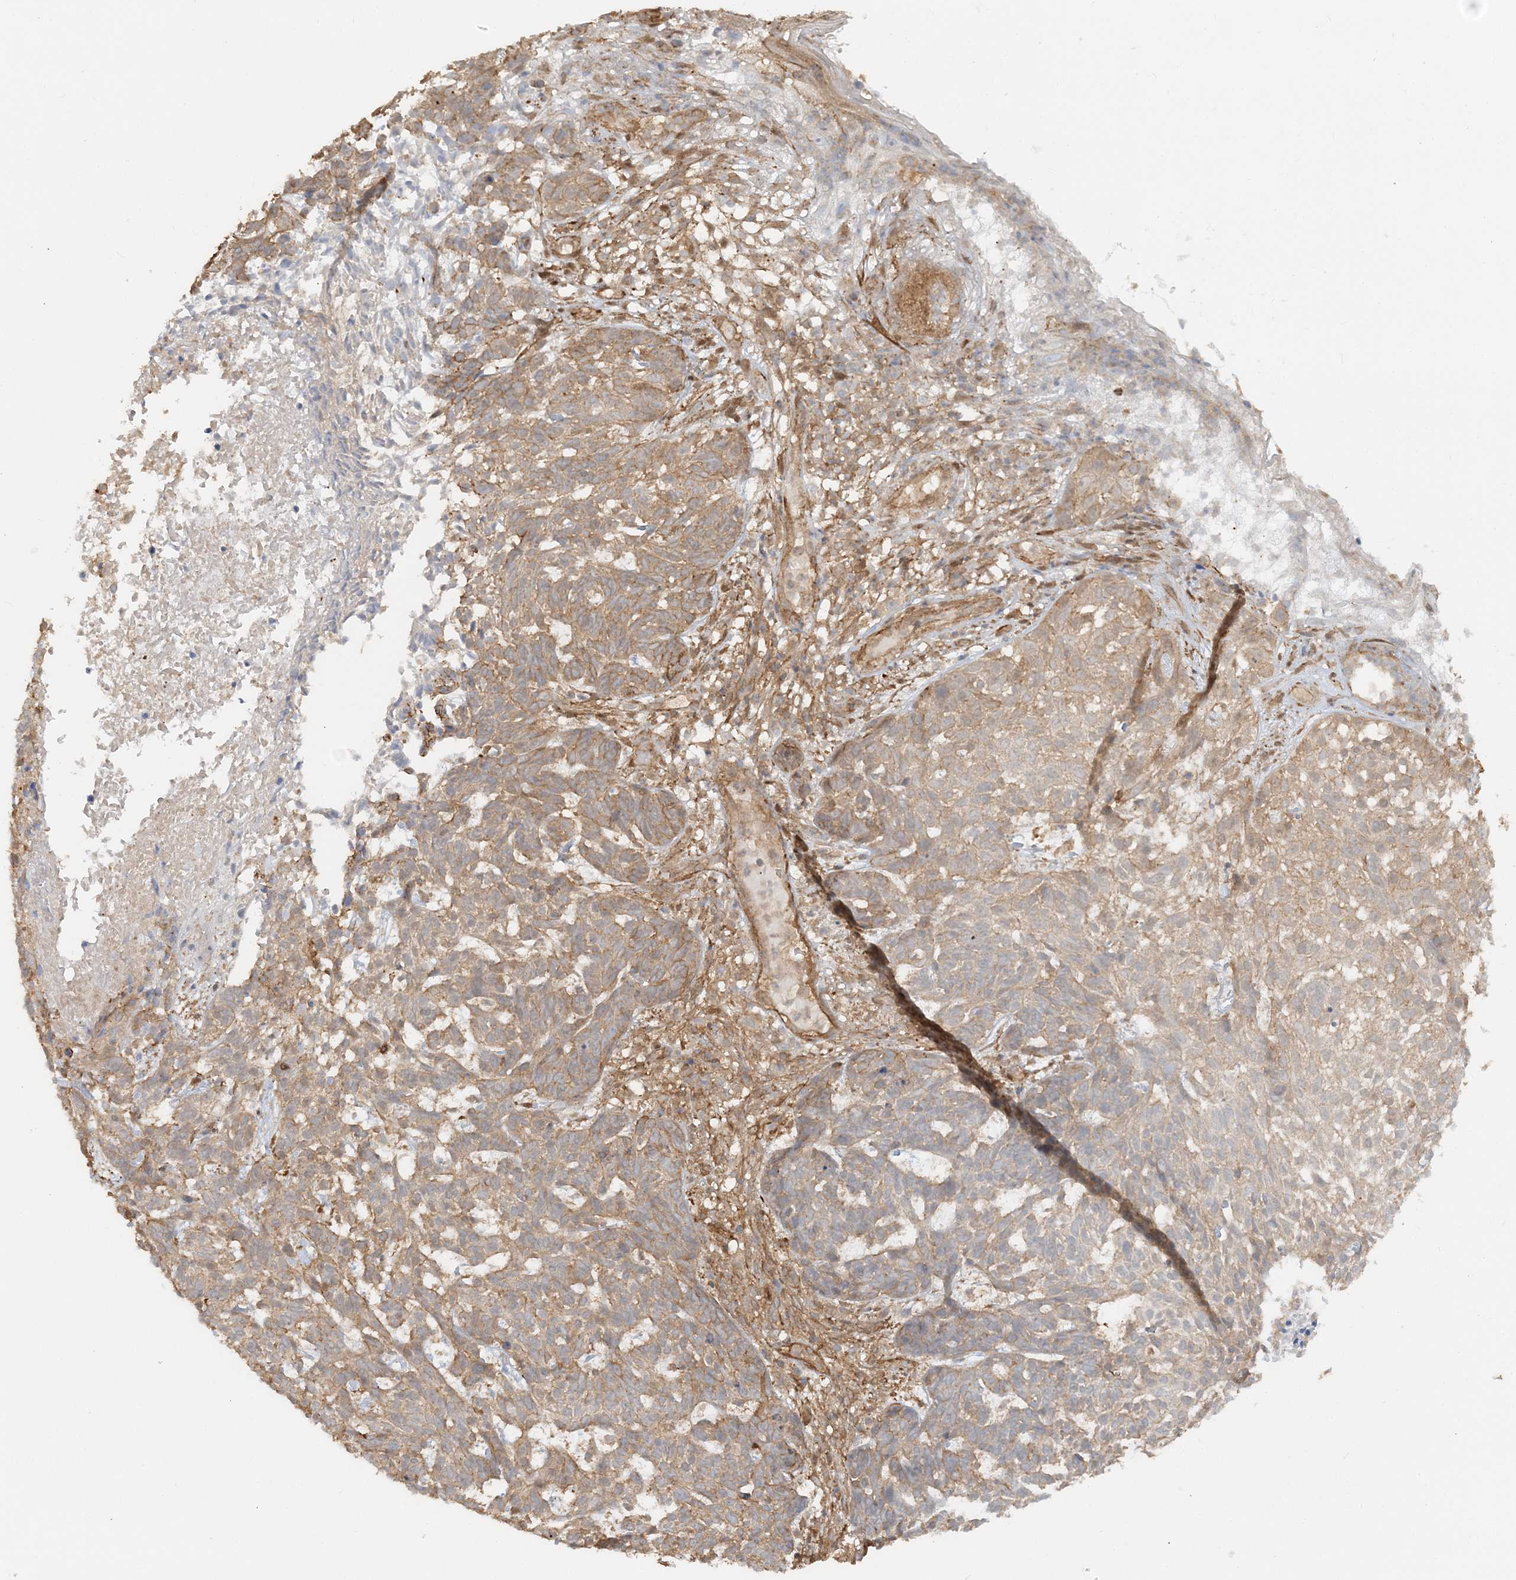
{"staining": {"intensity": "weak", "quantity": ">75%", "location": "cytoplasmic/membranous"}, "tissue": "skin cancer", "cell_type": "Tumor cells", "image_type": "cancer", "snomed": [{"axis": "morphology", "description": "Basal cell carcinoma"}, {"axis": "topography", "description": "Skin"}], "caption": "Immunohistochemistry staining of basal cell carcinoma (skin), which displays low levels of weak cytoplasmic/membranous expression in about >75% of tumor cells indicating weak cytoplasmic/membranous protein staining. The staining was performed using DAB (brown) for protein detection and nuclei were counterstained in hematoxylin (blue).", "gene": "DSTN", "patient": {"sex": "male", "age": 85}}